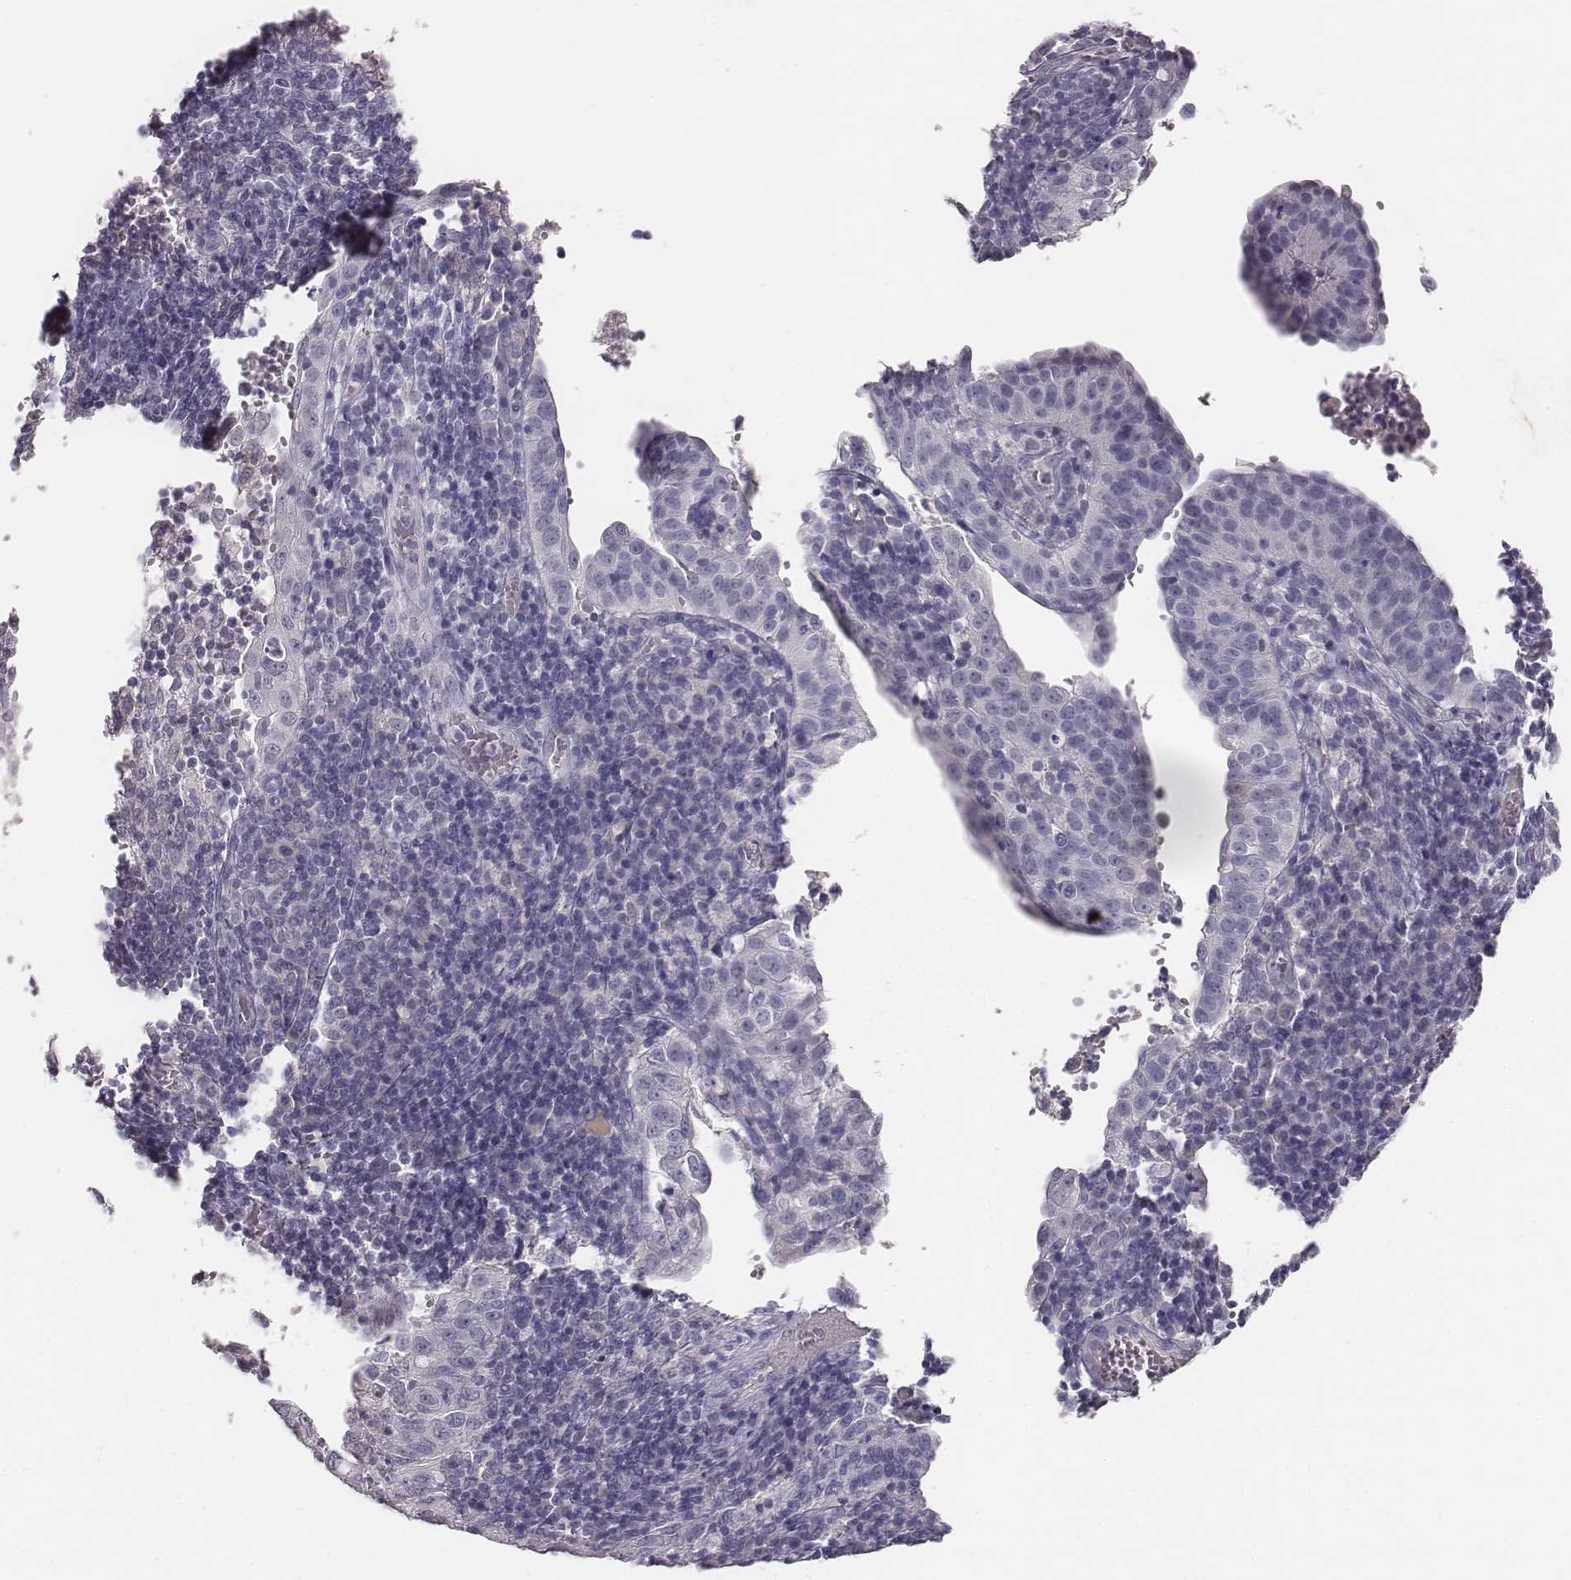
{"staining": {"intensity": "negative", "quantity": "none", "location": "none"}, "tissue": "cervical cancer", "cell_type": "Tumor cells", "image_type": "cancer", "snomed": [{"axis": "morphology", "description": "Squamous cell carcinoma, NOS"}, {"axis": "topography", "description": "Cervix"}], "caption": "Immunohistochemical staining of human cervical squamous cell carcinoma shows no significant staining in tumor cells. Brightfield microscopy of IHC stained with DAB (brown) and hematoxylin (blue), captured at high magnification.", "gene": "MYH6", "patient": {"sex": "female", "age": 39}}